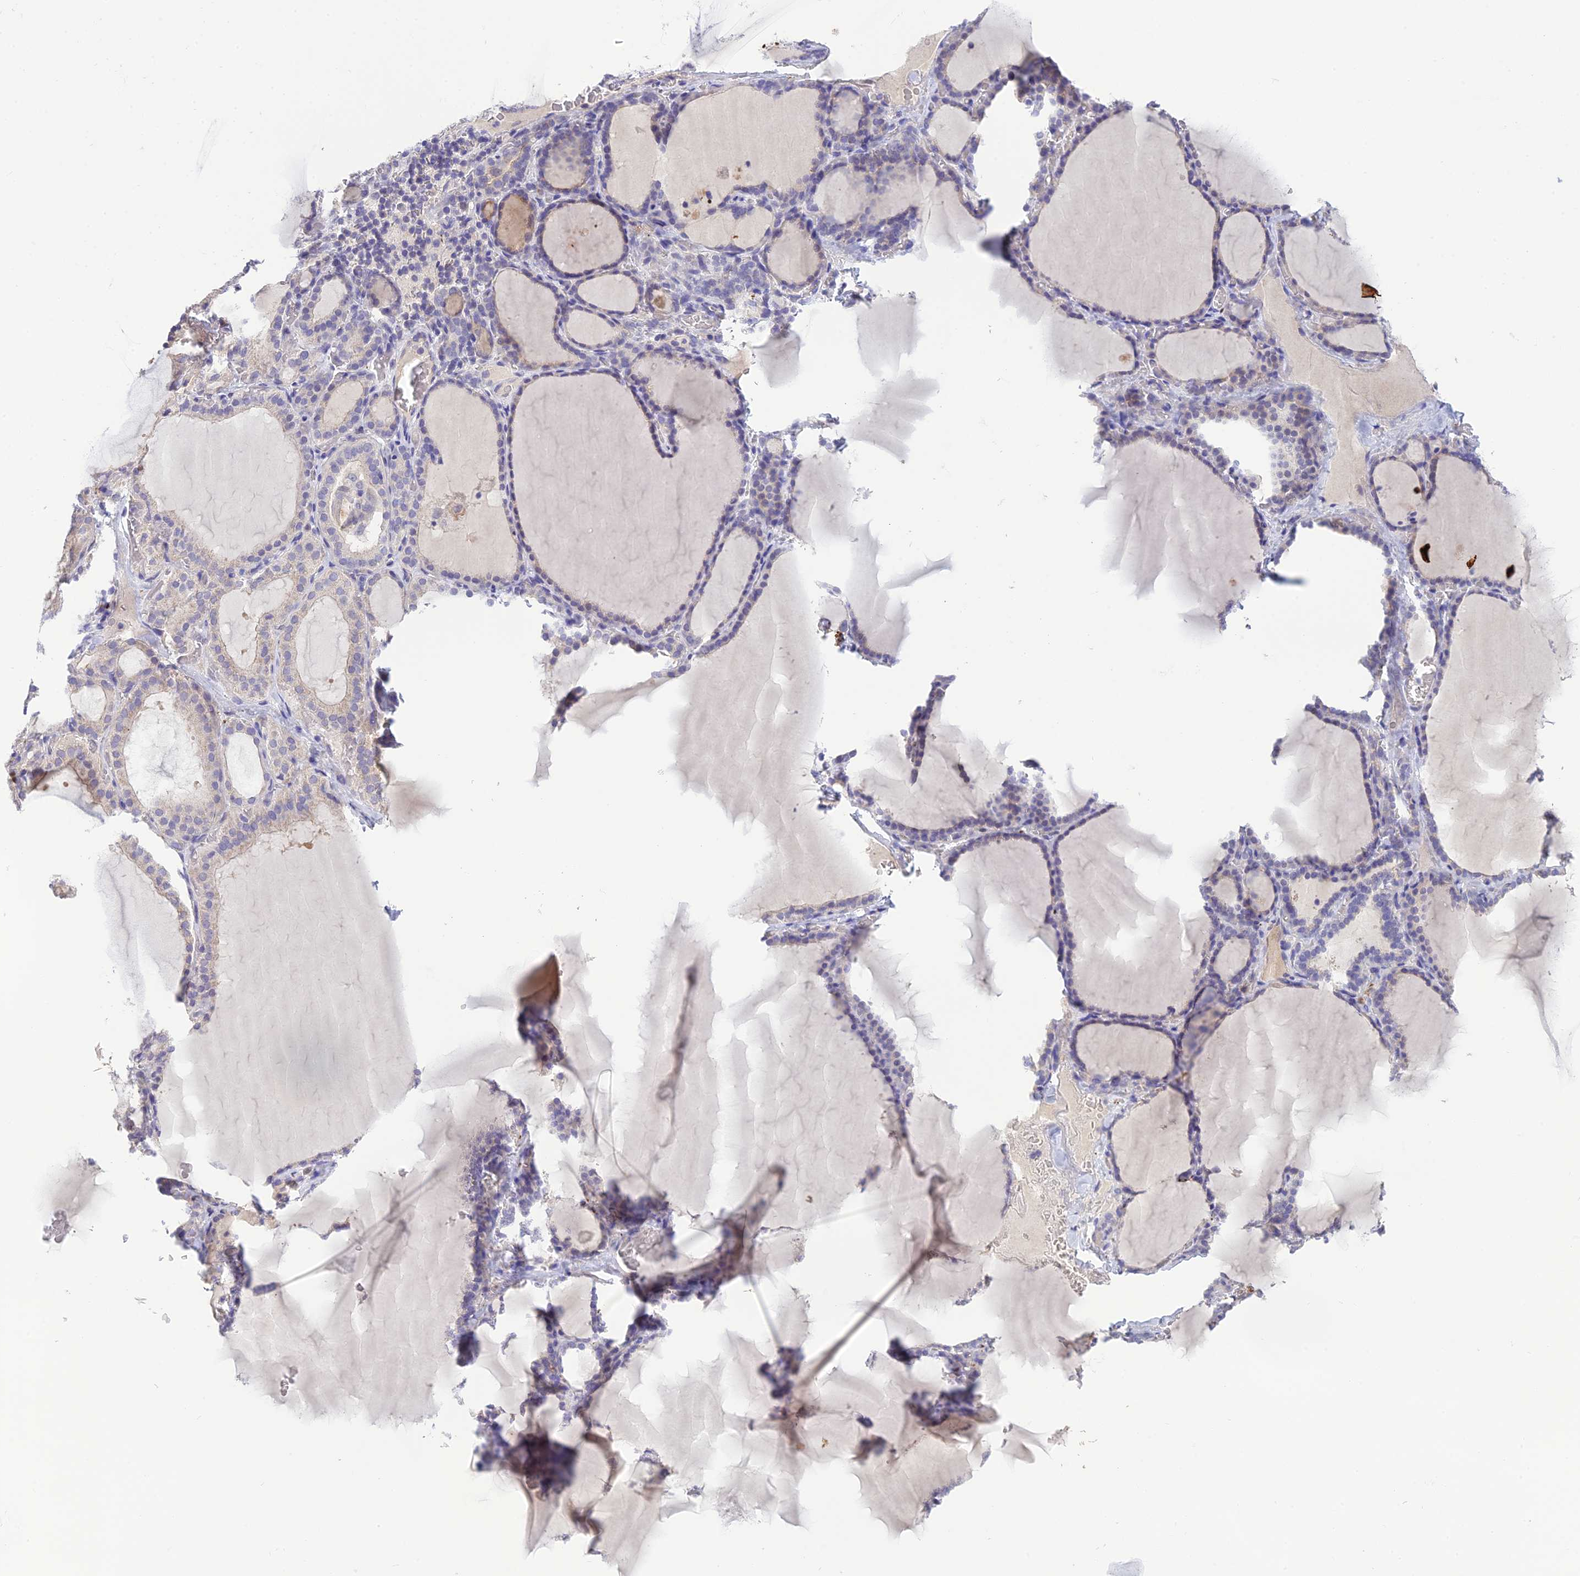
{"staining": {"intensity": "weak", "quantity": "<25%", "location": "cytoplasmic/membranous"}, "tissue": "thyroid gland", "cell_type": "Glandular cells", "image_type": "normal", "snomed": [{"axis": "morphology", "description": "Normal tissue, NOS"}, {"axis": "topography", "description": "Thyroid gland"}], "caption": "Immunohistochemistry of unremarkable thyroid gland displays no staining in glandular cells.", "gene": "XPO7", "patient": {"sex": "female", "age": 39}}